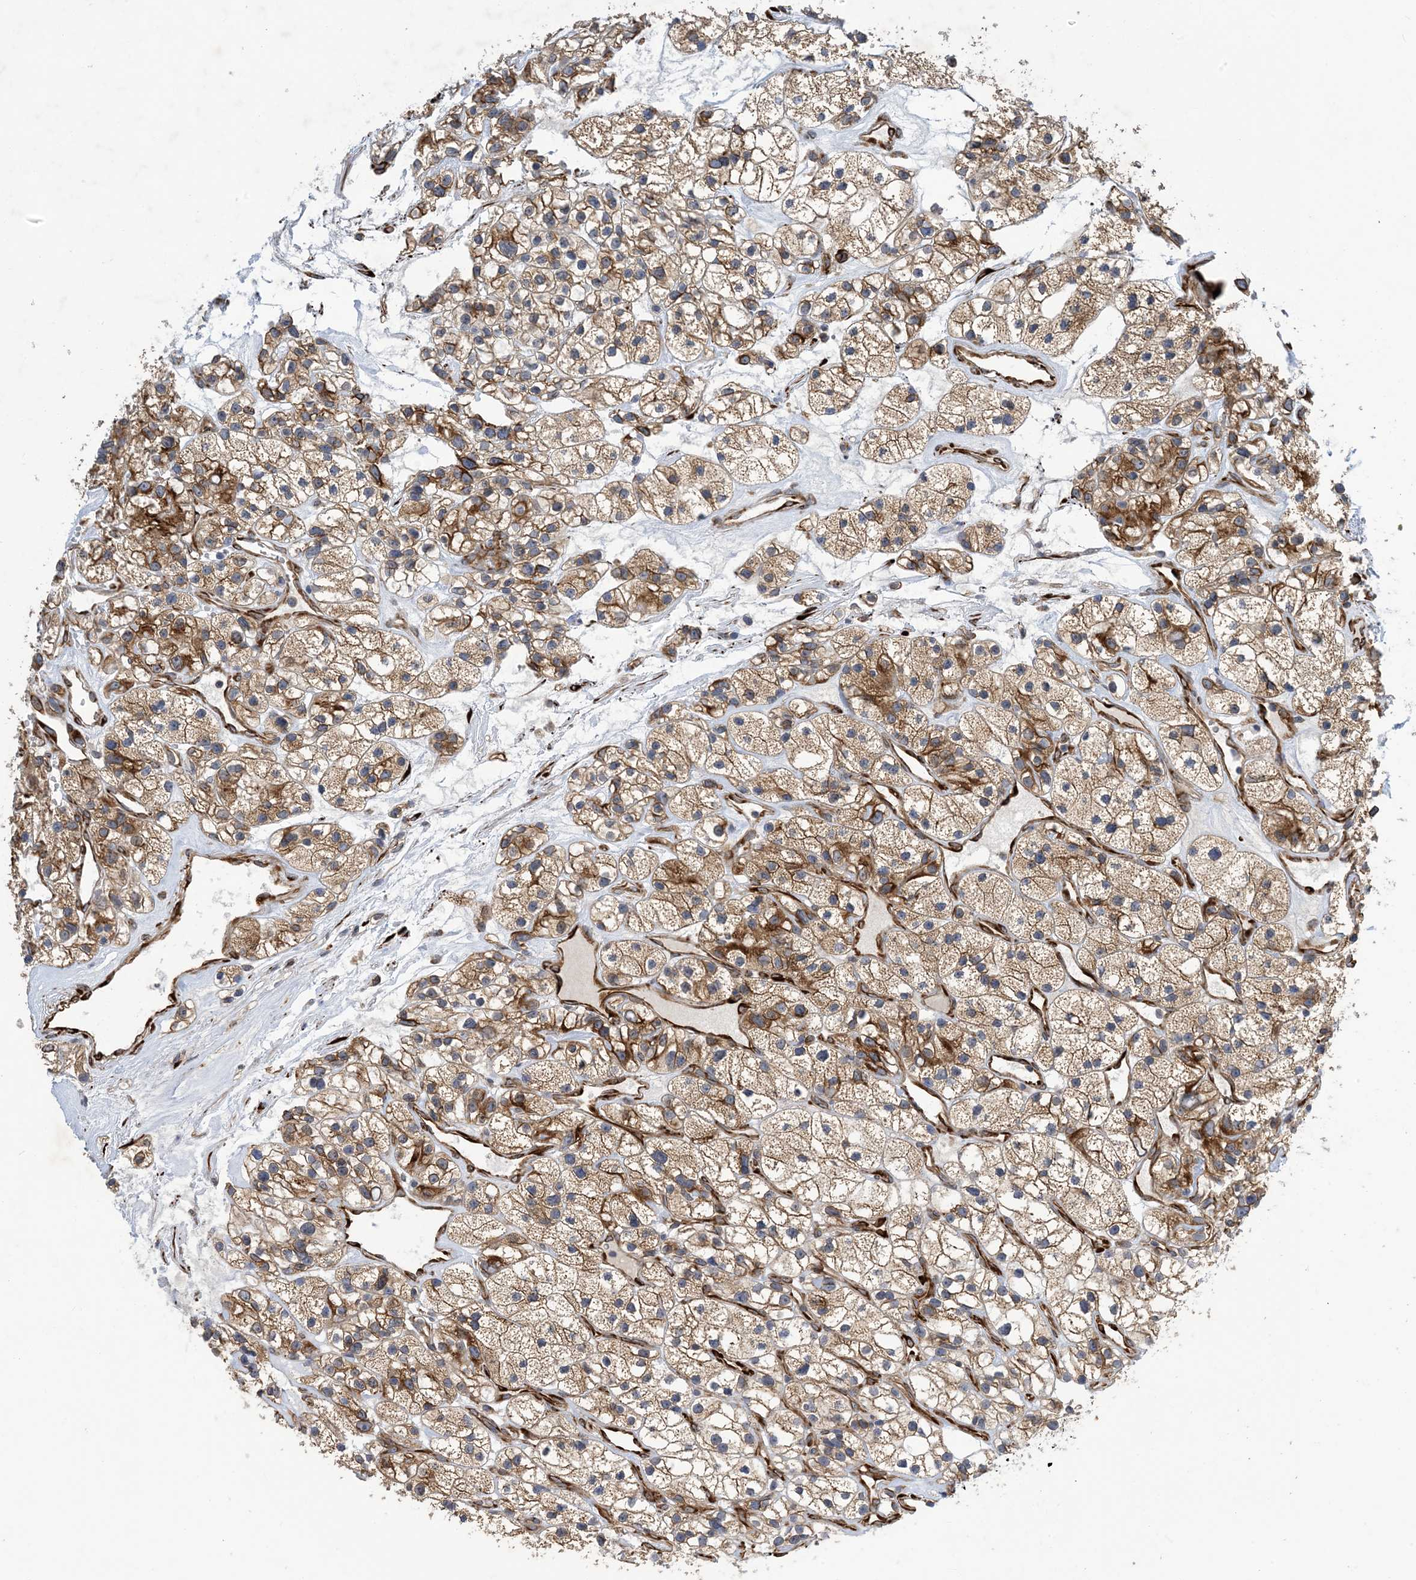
{"staining": {"intensity": "moderate", "quantity": ">75%", "location": "cytoplasmic/membranous"}, "tissue": "renal cancer", "cell_type": "Tumor cells", "image_type": "cancer", "snomed": [{"axis": "morphology", "description": "Adenocarcinoma, NOS"}, {"axis": "topography", "description": "Kidney"}], "caption": "A histopathology image of renal cancer (adenocarcinoma) stained for a protein shows moderate cytoplasmic/membranous brown staining in tumor cells.", "gene": "ZBTB45", "patient": {"sex": "female", "age": 57}}